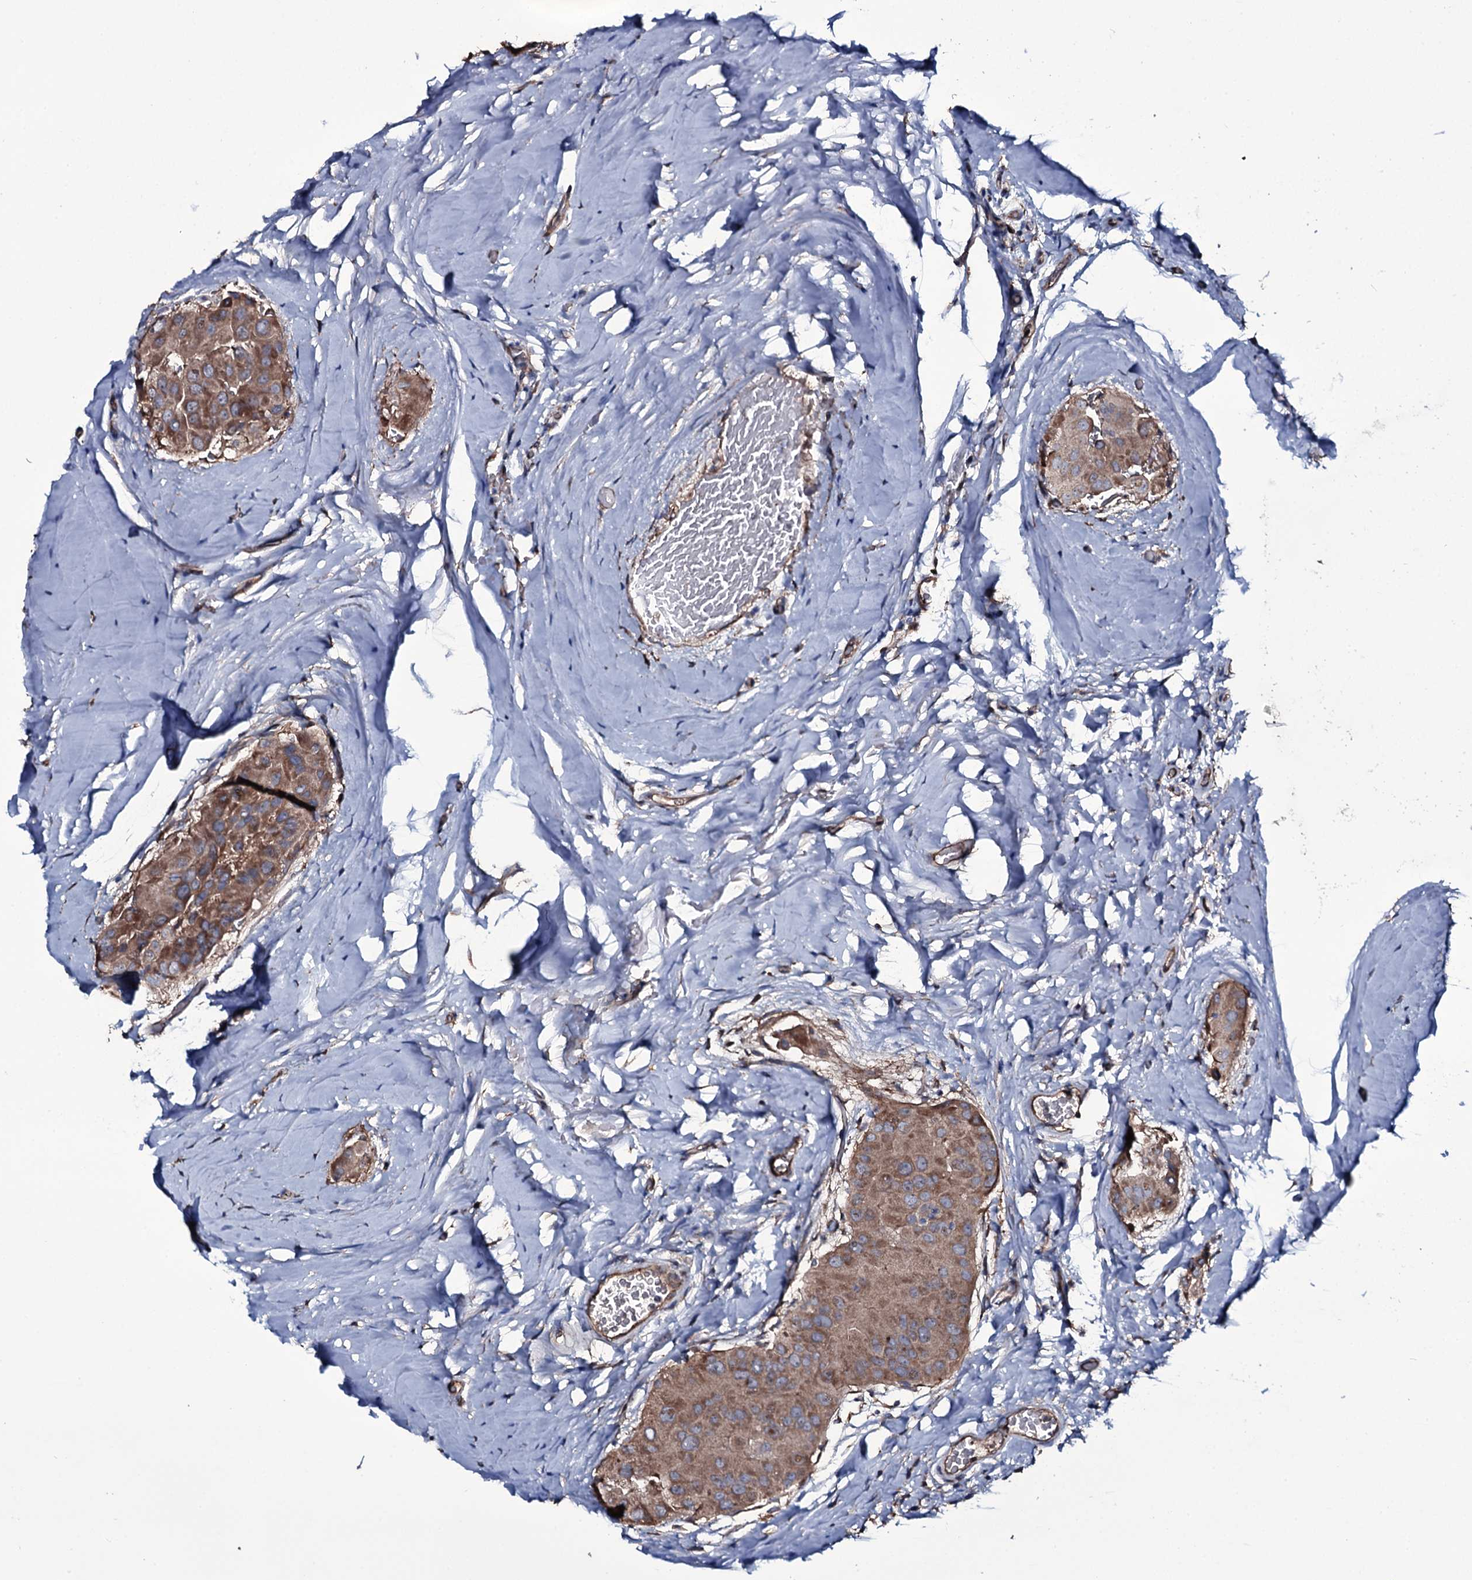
{"staining": {"intensity": "moderate", "quantity": ">75%", "location": "cytoplasmic/membranous"}, "tissue": "thyroid cancer", "cell_type": "Tumor cells", "image_type": "cancer", "snomed": [{"axis": "morphology", "description": "Papillary adenocarcinoma, NOS"}, {"axis": "topography", "description": "Thyroid gland"}], "caption": "IHC of thyroid papillary adenocarcinoma shows medium levels of moderate cytoplasmic/membranous positivity in approximately >75% of tumor cells. (DAB IHC with brightfield microscopy, high magnification).", "gene": "WIPF3", "patient": {"sex": "male", "age": 33}}